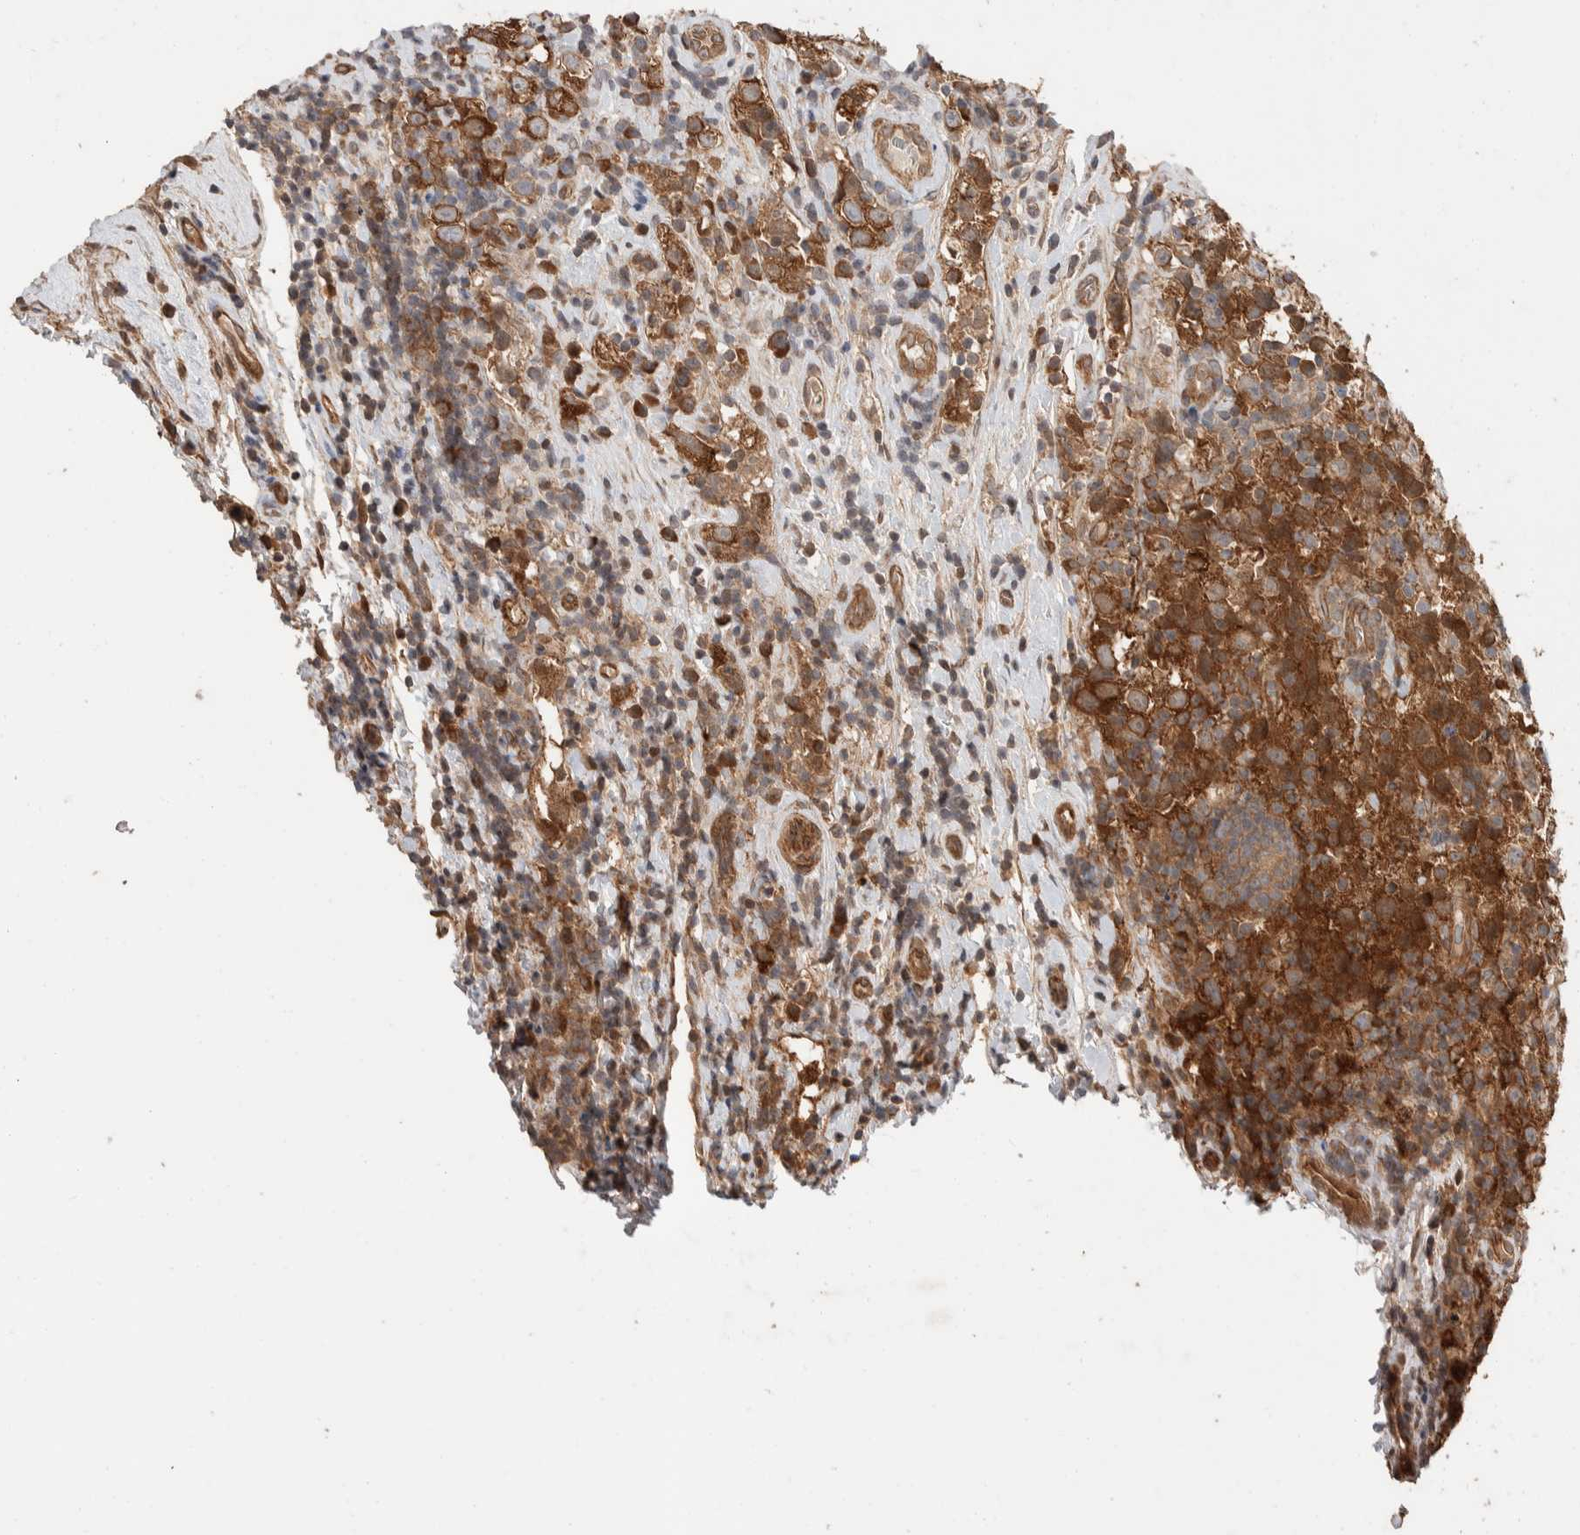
{"staining": {"intensity": "strong", "quantity": ">75%", "location": "cytoplasmic/membranous"}, "tissue": "testis cancer", "cell_type": "Tumor cells", "image_type": "cancer", "snomed": [{"axis": "morphology", "description": "Normal tissue, NOS"}, {"axis": "morphology", "description": "Seminoma, NOS"}, {"axis": "topography", "description": "Testis"}], "caption": "IHC of testis cancer (seminoma) reveals high levels of strong cytoplasmic/membranous expression in about >75% of tumor cells. The protein of interest is shown in brown color, while the nuclei are stained blue.", "gene": "ERC1", "patient": {"sex": "male", "age": 43}}